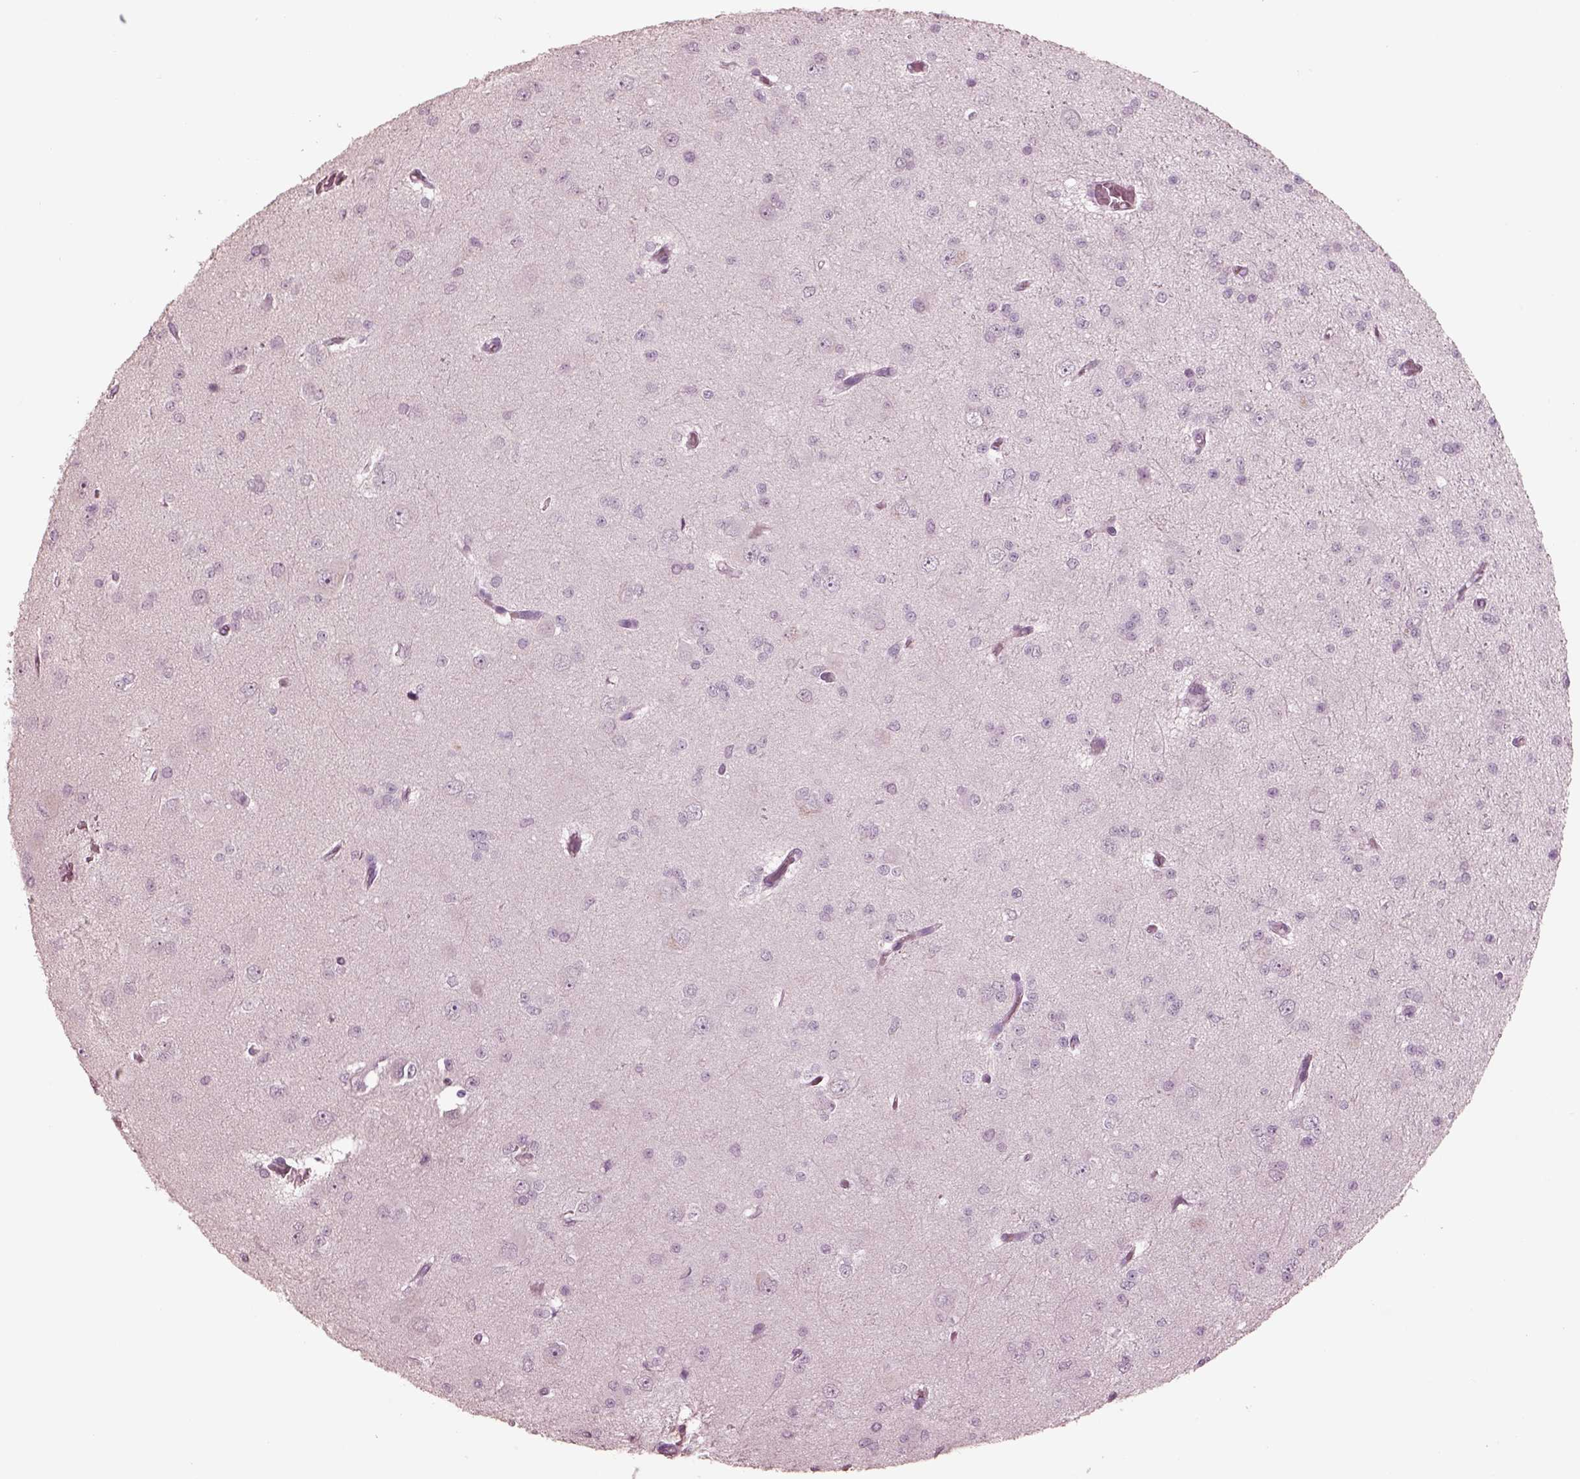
{"staining": {"intensity": "negative", "quantity": "none", "location": "none"}, "tissue": "glioma", "cell_type": "Tumor cells", "image_type": "cancer", "snomed": [{"axis": "morphology", "description": "Glioma, malignant, Low grade"}, {"axis": "topography", "description": "Brain"}], "caption": "An immunohistochemistry micrograph of low-grade glioma (malignant) is shown. There is no staining in tumor cells of low-grade glioma (malignant).", "gene": "PDCD1", "patient": {"sex": "male", "age": 27}}